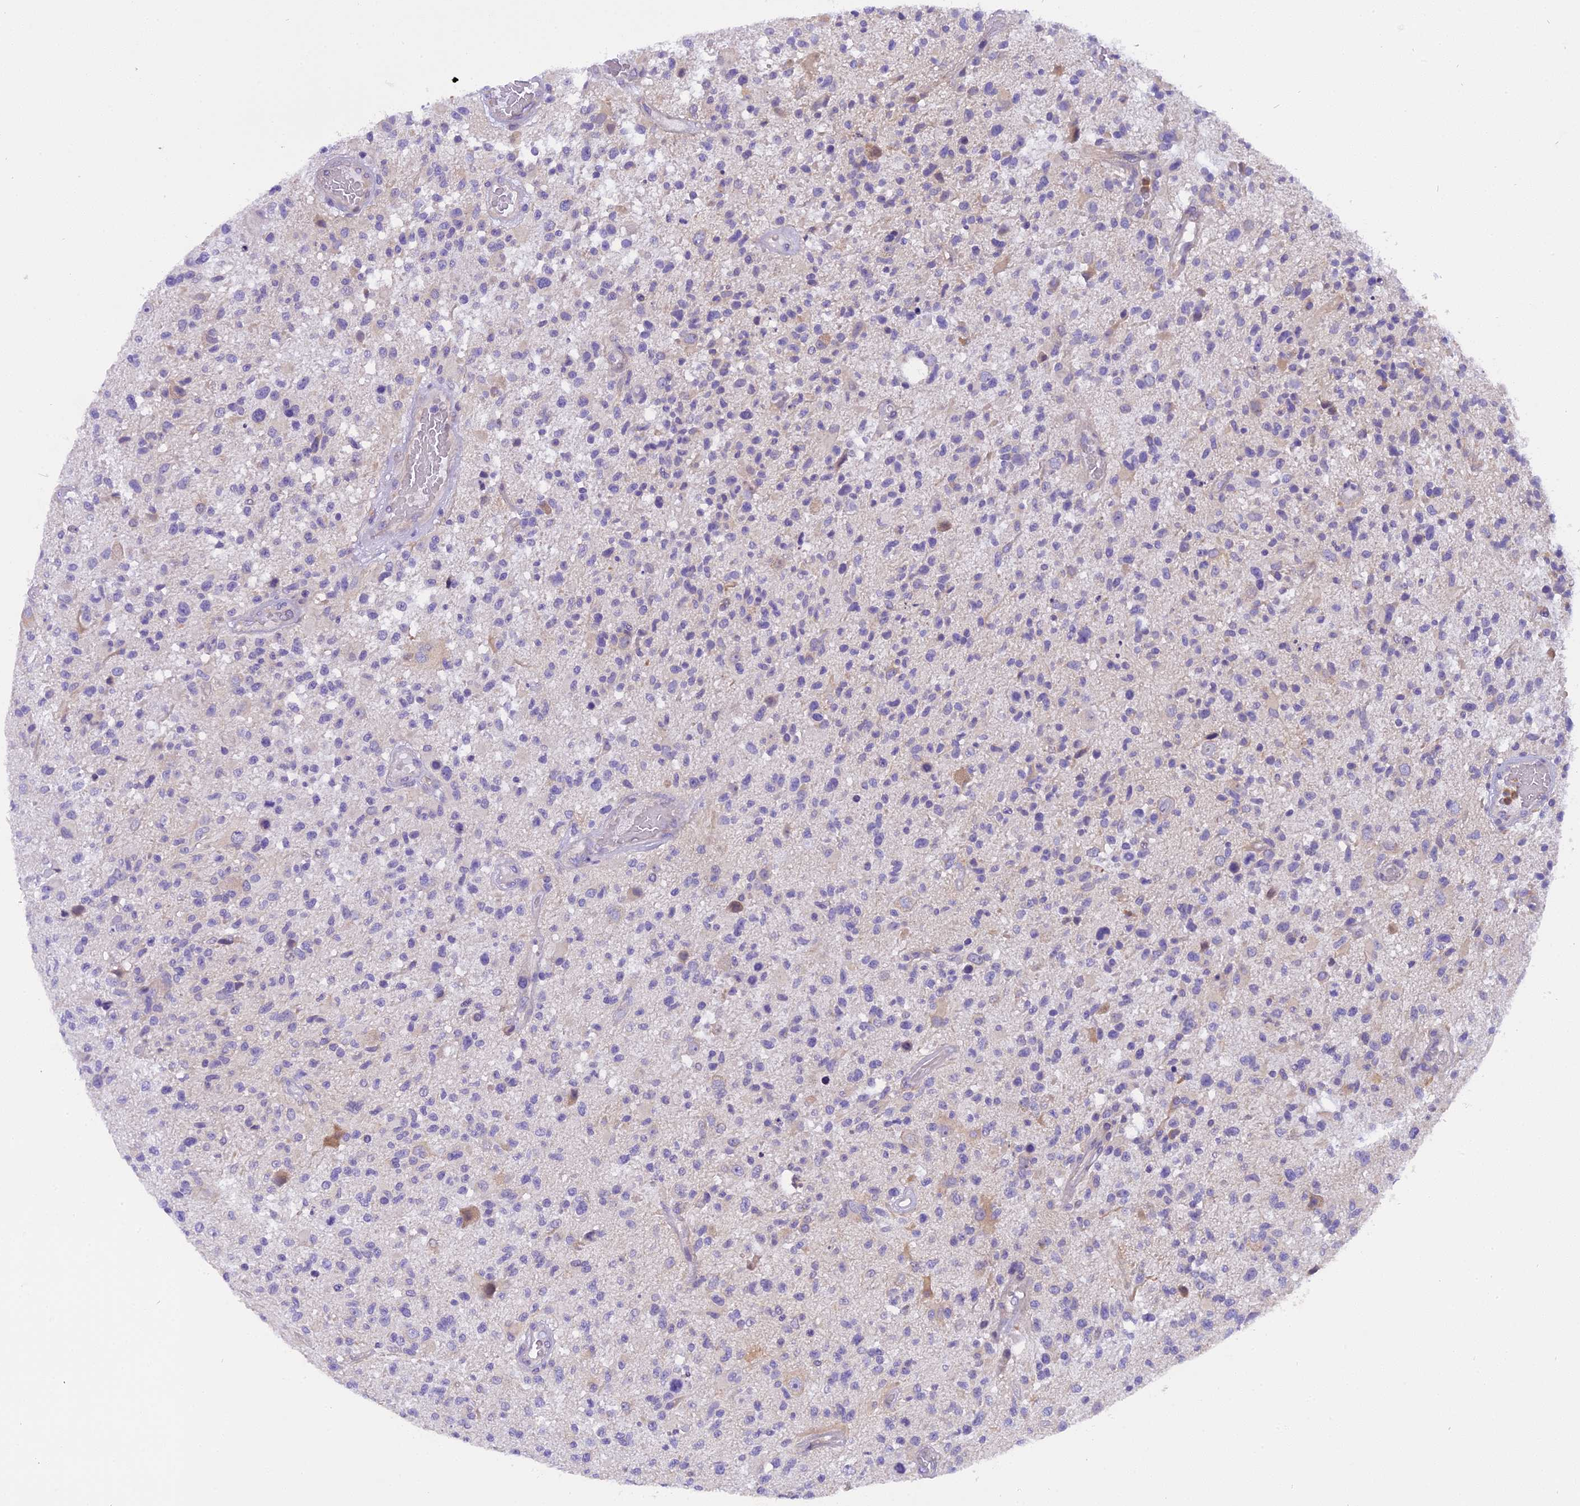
{"staining": {"intensity": "negative", "quantity": "none", "location": "none"}, "tissue": "glioma", "cell_type": "Tumor cells", "image_type": "cancer", "snomed": [{"axis": "morphology", "description": "Glioma, malignant, High grade"}, {"axis": "morphology", "description": "Glioblastoma, NOS"}, {"axis": "topography", "description": "Brain"}], "caption": "Glioma was stained to show a protein in brown. There is no significant expression in tumor cells. (Stains: DAB immunohistochemistry with hematoxylin counter stain, Microscopy: brightfield microscopy at high magnification).", "gene": "TRIM3", "patient": {"sex": "male", "age": 60}}